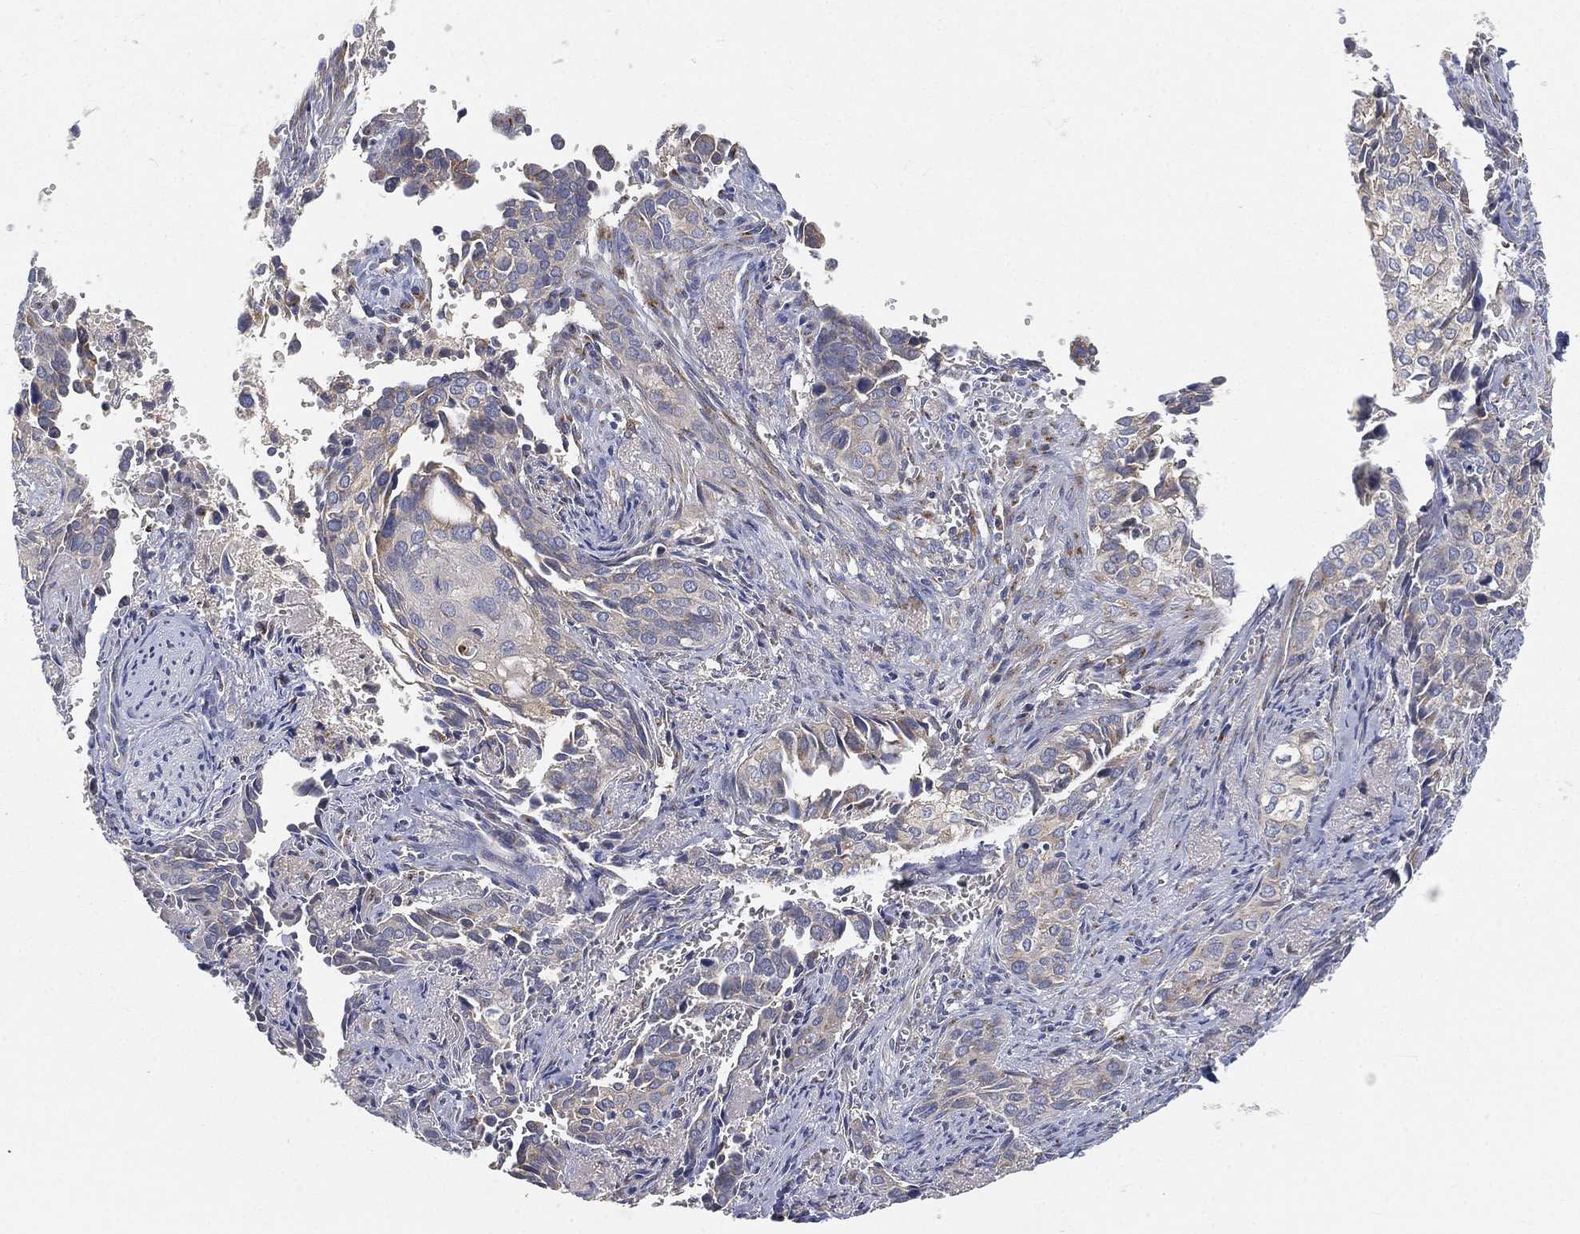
{"staining": {"intensity": "weak", "quantity": "<25%", "location": "cytoplasmic/membranous"}, "tissue": "cervical cancer", "cell_type": "Tumor cells", "image_type": "cancer", "snomed": [{"axis": "morphology", "description": "Squamous cell carcinoma, NOS"}, {"axis": "topography", "description": "Cervix"}], "caption": "Human cervical cancer (squamous cell carcinoma) stained for a protein using immunohistochemistry (IHC) reveals no staining in tumor cells.", "gene": "CTSL", "patient": {"sex": "female", "age": 29}}